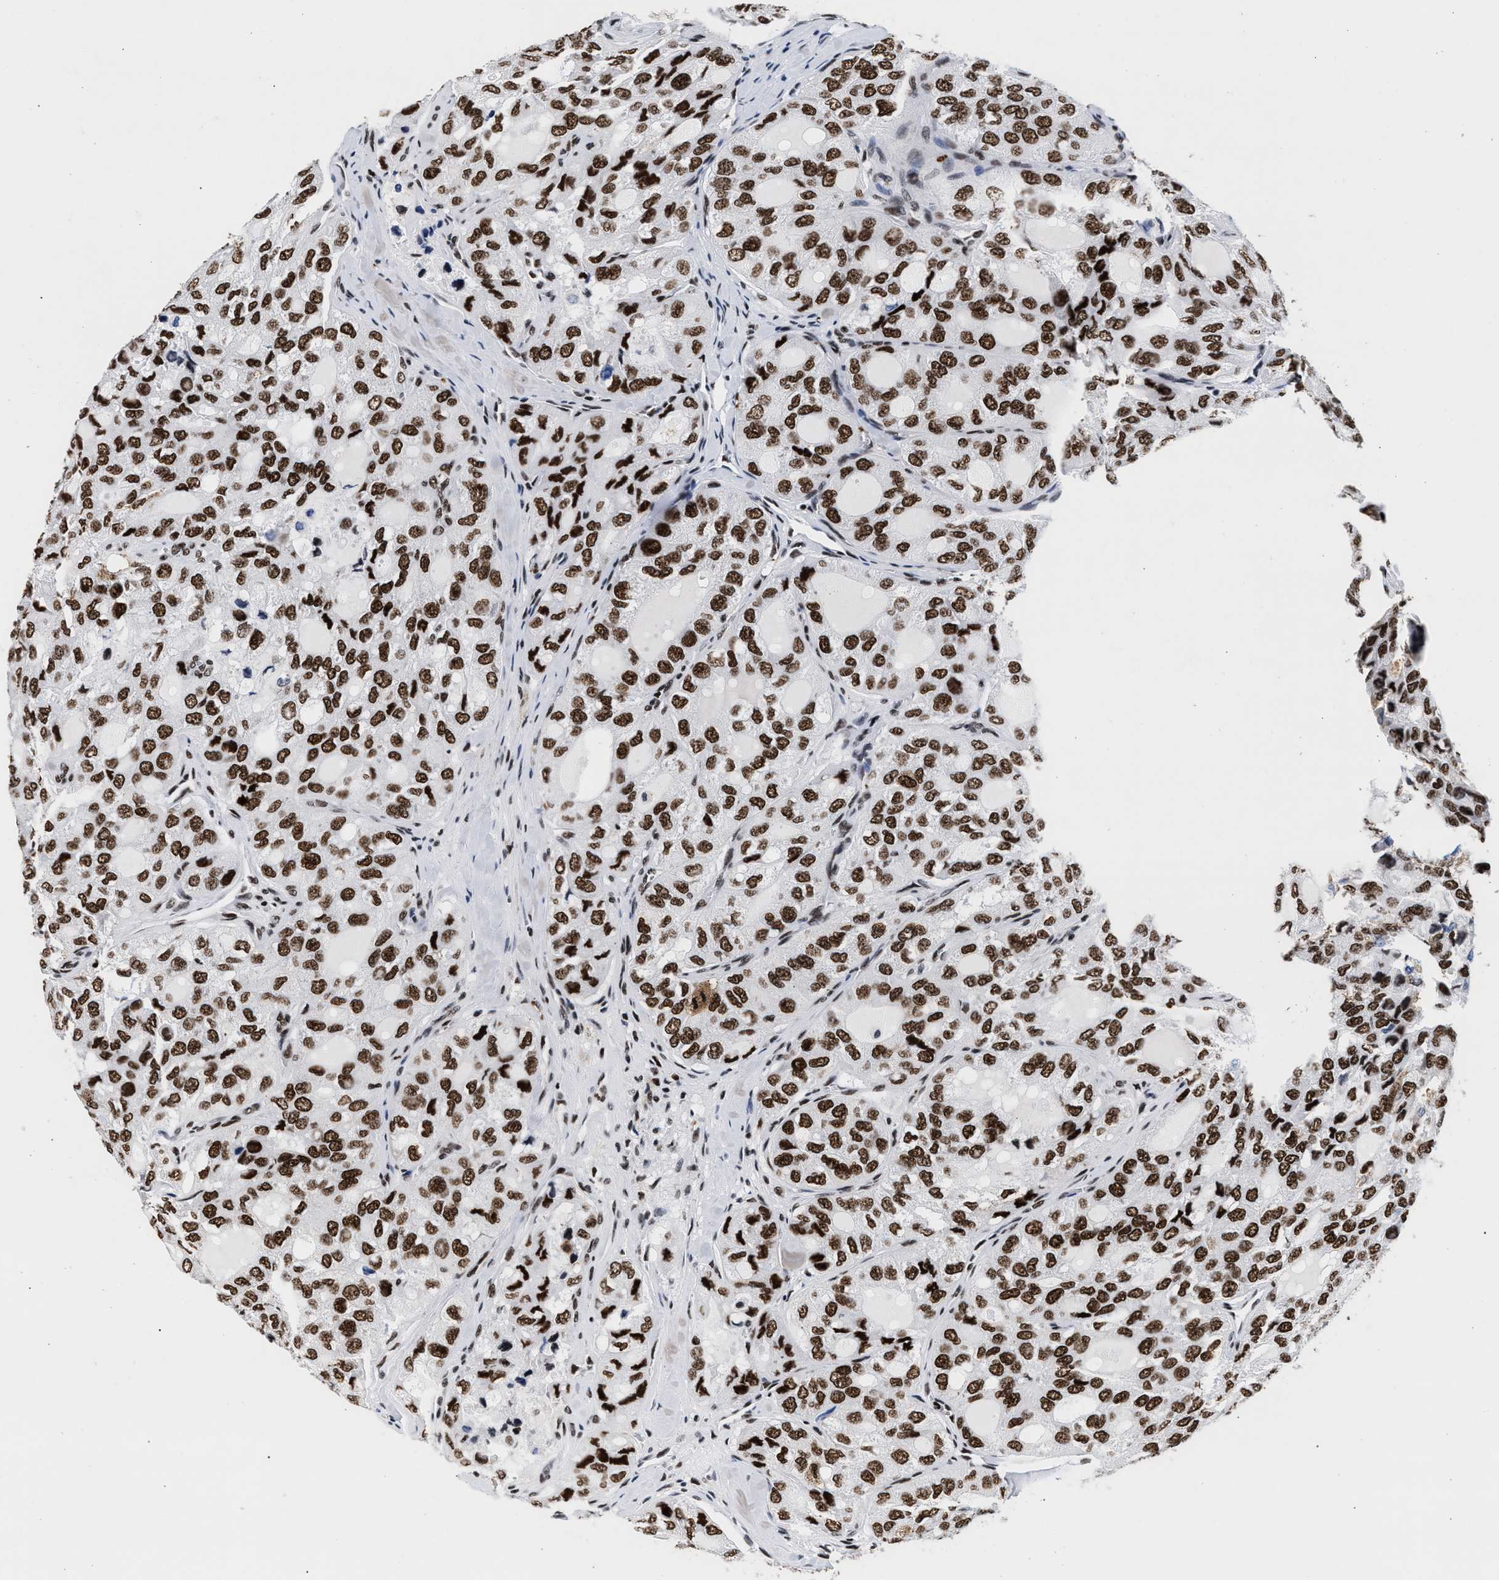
{"staining": {"intensity": "strong", "quantity": ">75%", "location": "nuclear"}, "tissue": "thyroid cancer", "cell_type": "Tumor cells", "image_type": "cancer", "snomed": [{"axis": "morphology", "description": "Follicular adenoma carcinoma, NOS"}, {"axis": "topography", "description": "Thyroid gland"}], "caption": "Tumor cells show high levels of strong nuclear expression in approximately >75% of cells in human thyroid cancer. Nuclei are stained in blue.", "gene": "RAD21", "patient": {"sex": "male", "age": 75}}